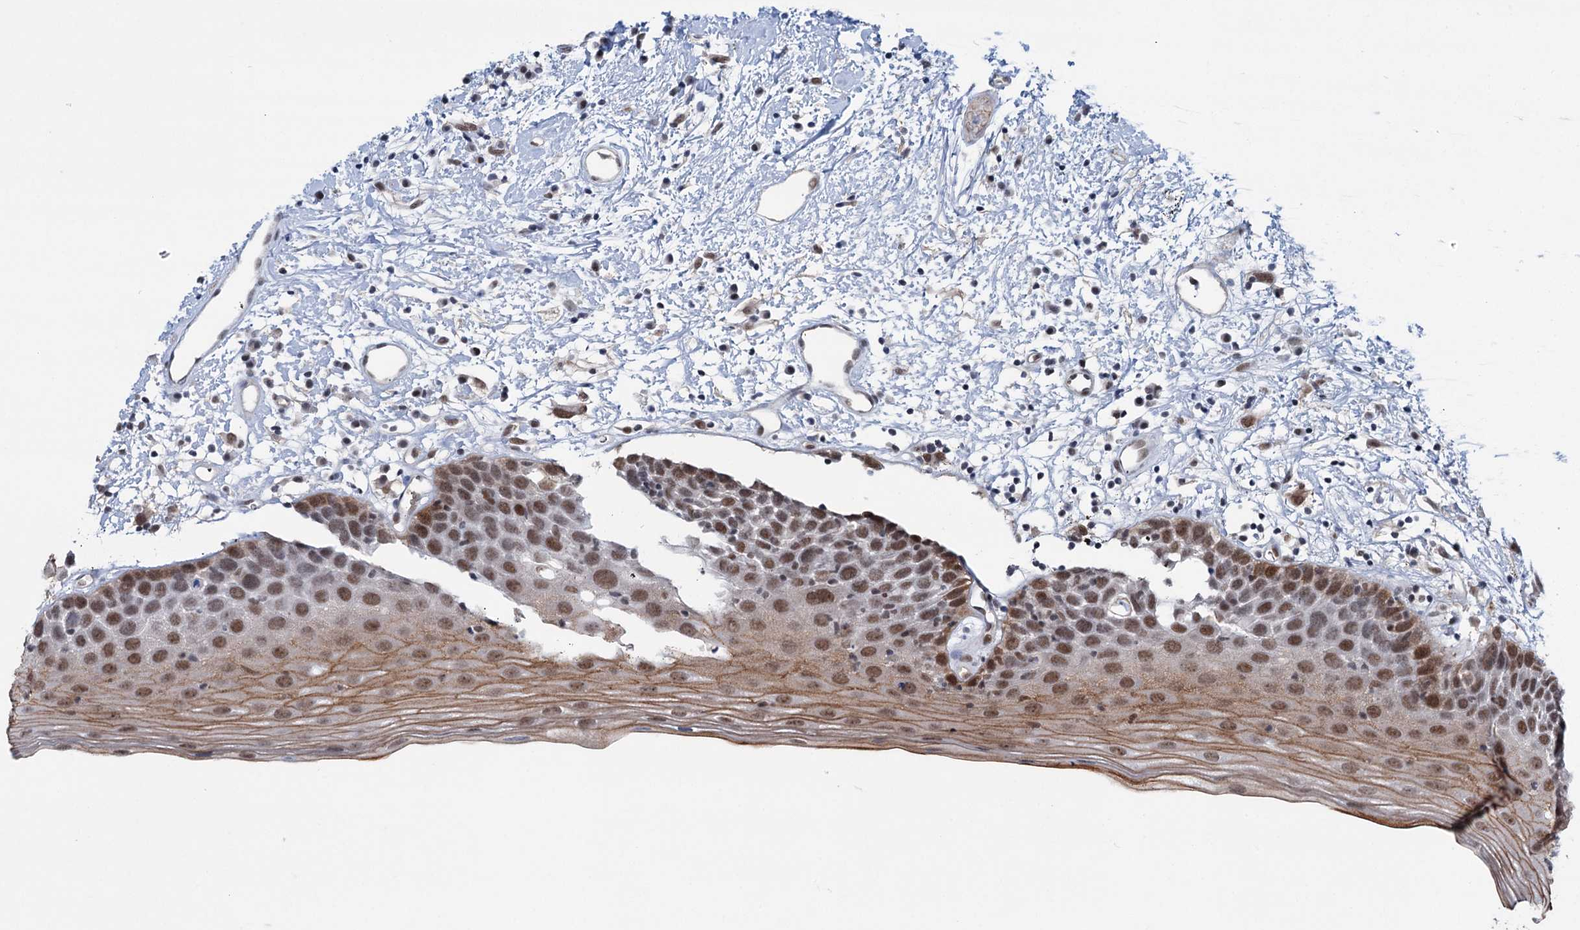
{"staining": {"intensity": "moderate", "quantity": ">75%", "location": "cytoplasmic/membranous,nuclear"}, "tissue": "oral mucosa", "cell_type": "Squamous epithelial cells", "image_type": "normal", "snomed": [{"axis": "morphology", "description": "Normal tissue, NOS"}, {"axis": "topography", "description": "Oral tissue"}], "caption": "This is a photomicrograph of immunohistochemistry staining of benign oral mucosa, which shows moderate positivity in the cytoplasmic/membranous,nuclear of squamous epithelial cells.", "gene": "FAM53A", "patient": {"sex": "male", "age": 74}}